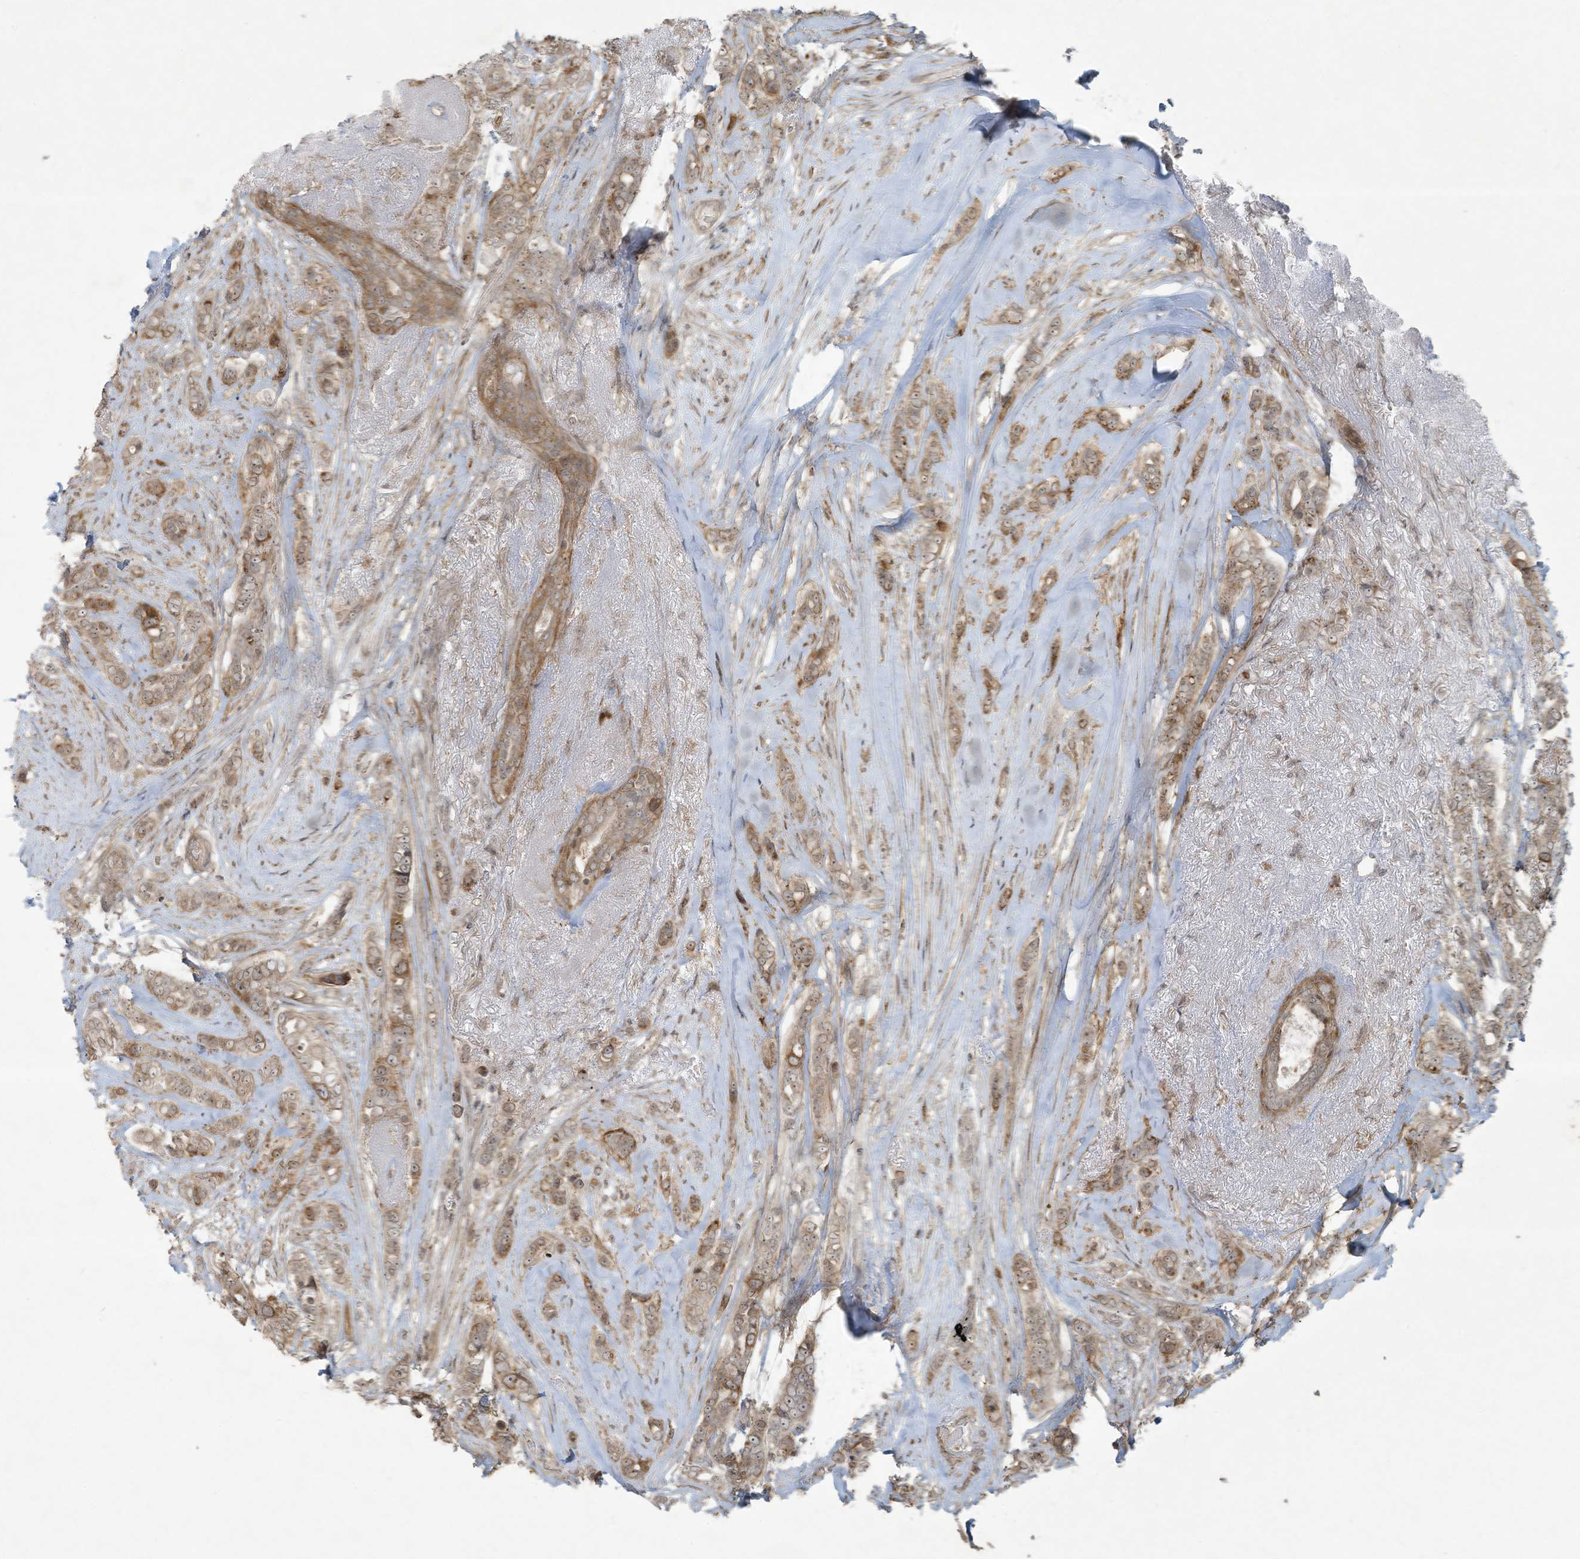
{"staining": {"intensity": "moderate", "quantity": "25%-75%", "location": "cytoplasmic/membranous,nuclear"}, "tissue": "breast cancer", "cell_type": "Tumor cells", "image_type": "cancer", "snomed": [{"axis": "morphology", "description": "Lobular carcinoma"}, {"axis": "topography", "description": "Breast"}], "caption": "The histopathology image reveals a brown stain indicating the presence of a protein in the cytoplasmic/membranous and nuclear of tumor cells in breast cancer (lobular carcinoma).", "gene": "ZNF263", "patient": {"sex": "female", "age": 51}}